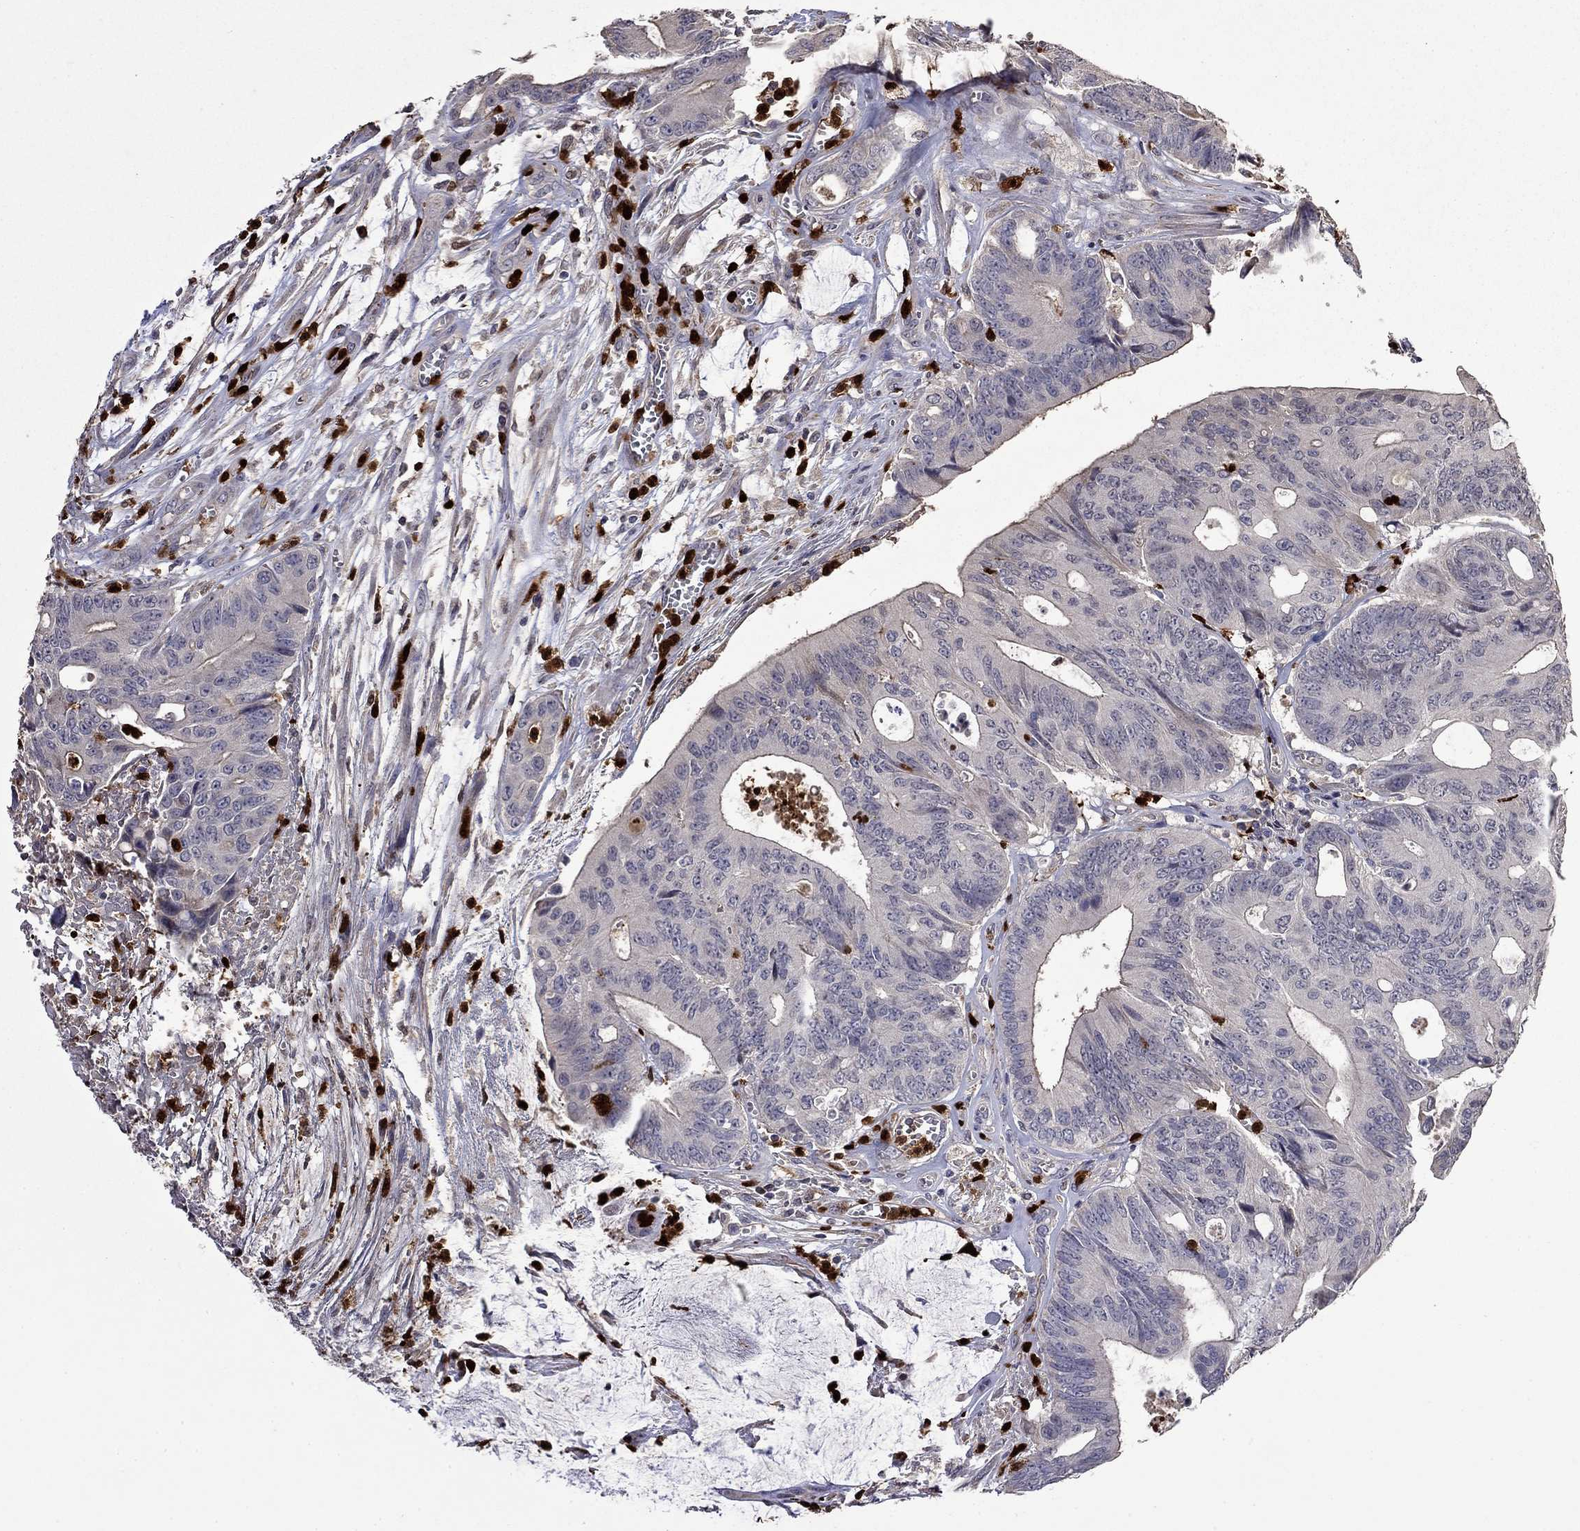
{"staining": {"intensity": "negative", "quantity": "none", "location": "none"}, "tissue": "colorectal cancer", "cell_type": "Tumor cells", "image_type": "cancer", "snomed": [{"axis": "morphology", "description": "Normal tissue, NOS"}, {"axis": "morphology", "description": "Adenocarcinoma, NOS"}, {"axis": "topography", "description": "Colon"}], "caption": "Tumor cells show no significant protein positivity in adenocarcinoma (colorectal). (Brightfield microscopy of DAB IHC at high magnification).", "gene": "SATB1", "patient": {"sex": "male", "age": 65}}